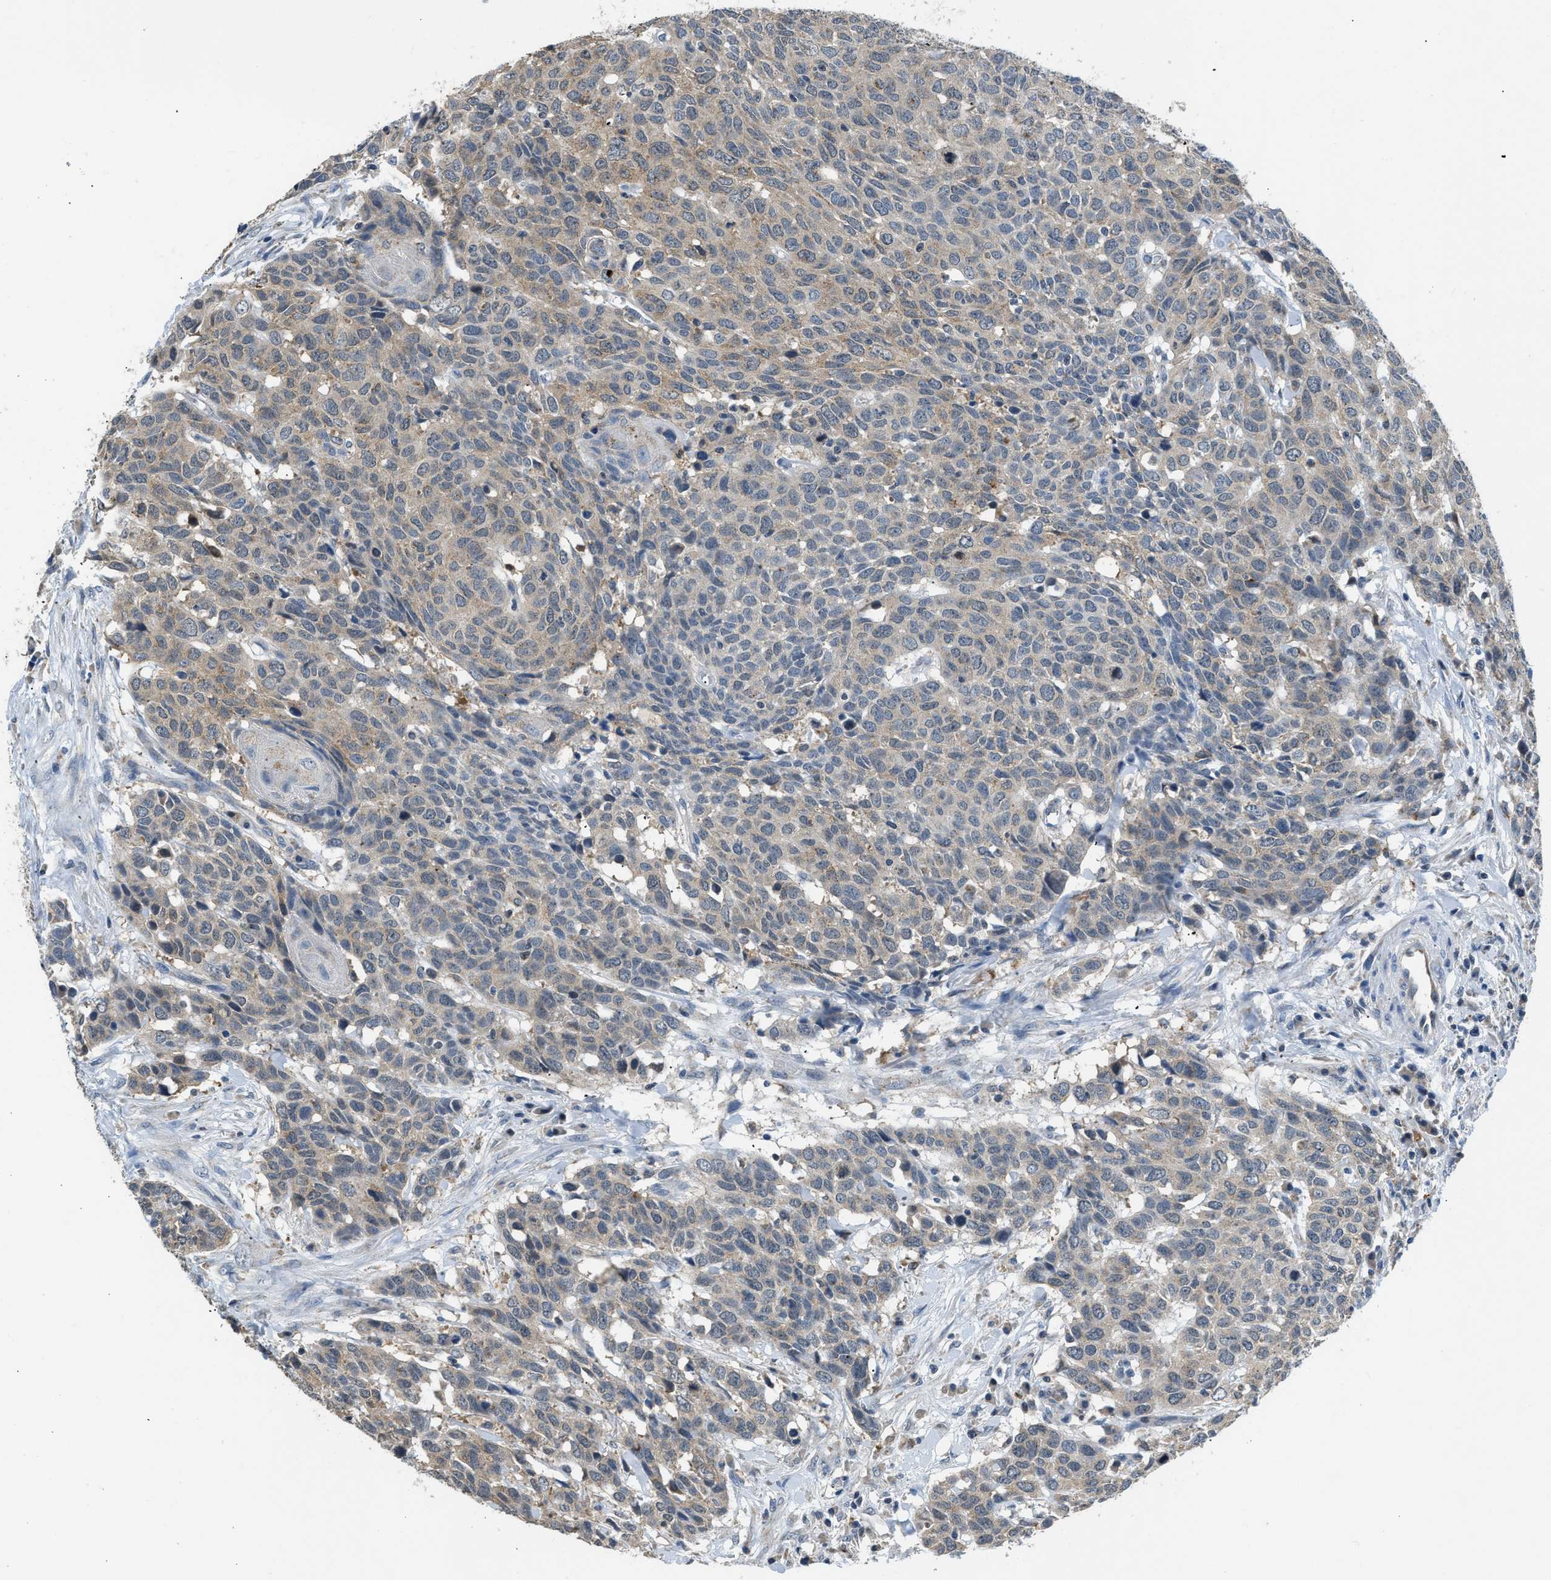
{"staining": {"intensity": "weak", "quantity": "25%-75%", "location": "cytoplasmic/membranous"}, "tissue": "head and neck cancer", "cell_type": "Tumor cells", "image_type": "cancer", "snomed": [{"axis": "morphology", "description": "Squamous cell carcinoma, NOS"}, {"axis": "topography", "description": "Head-Neck"}], "caption": "Weak cytoplasmic/membranous staining for a protein is present in approximately 25%-75% of tumor cells of head and neck cancer (squamous cell carcinoma) using immunohistochemistry (IHC).", "gene": "TOMM34", "patient": {"sex": "male", "age": 66}}